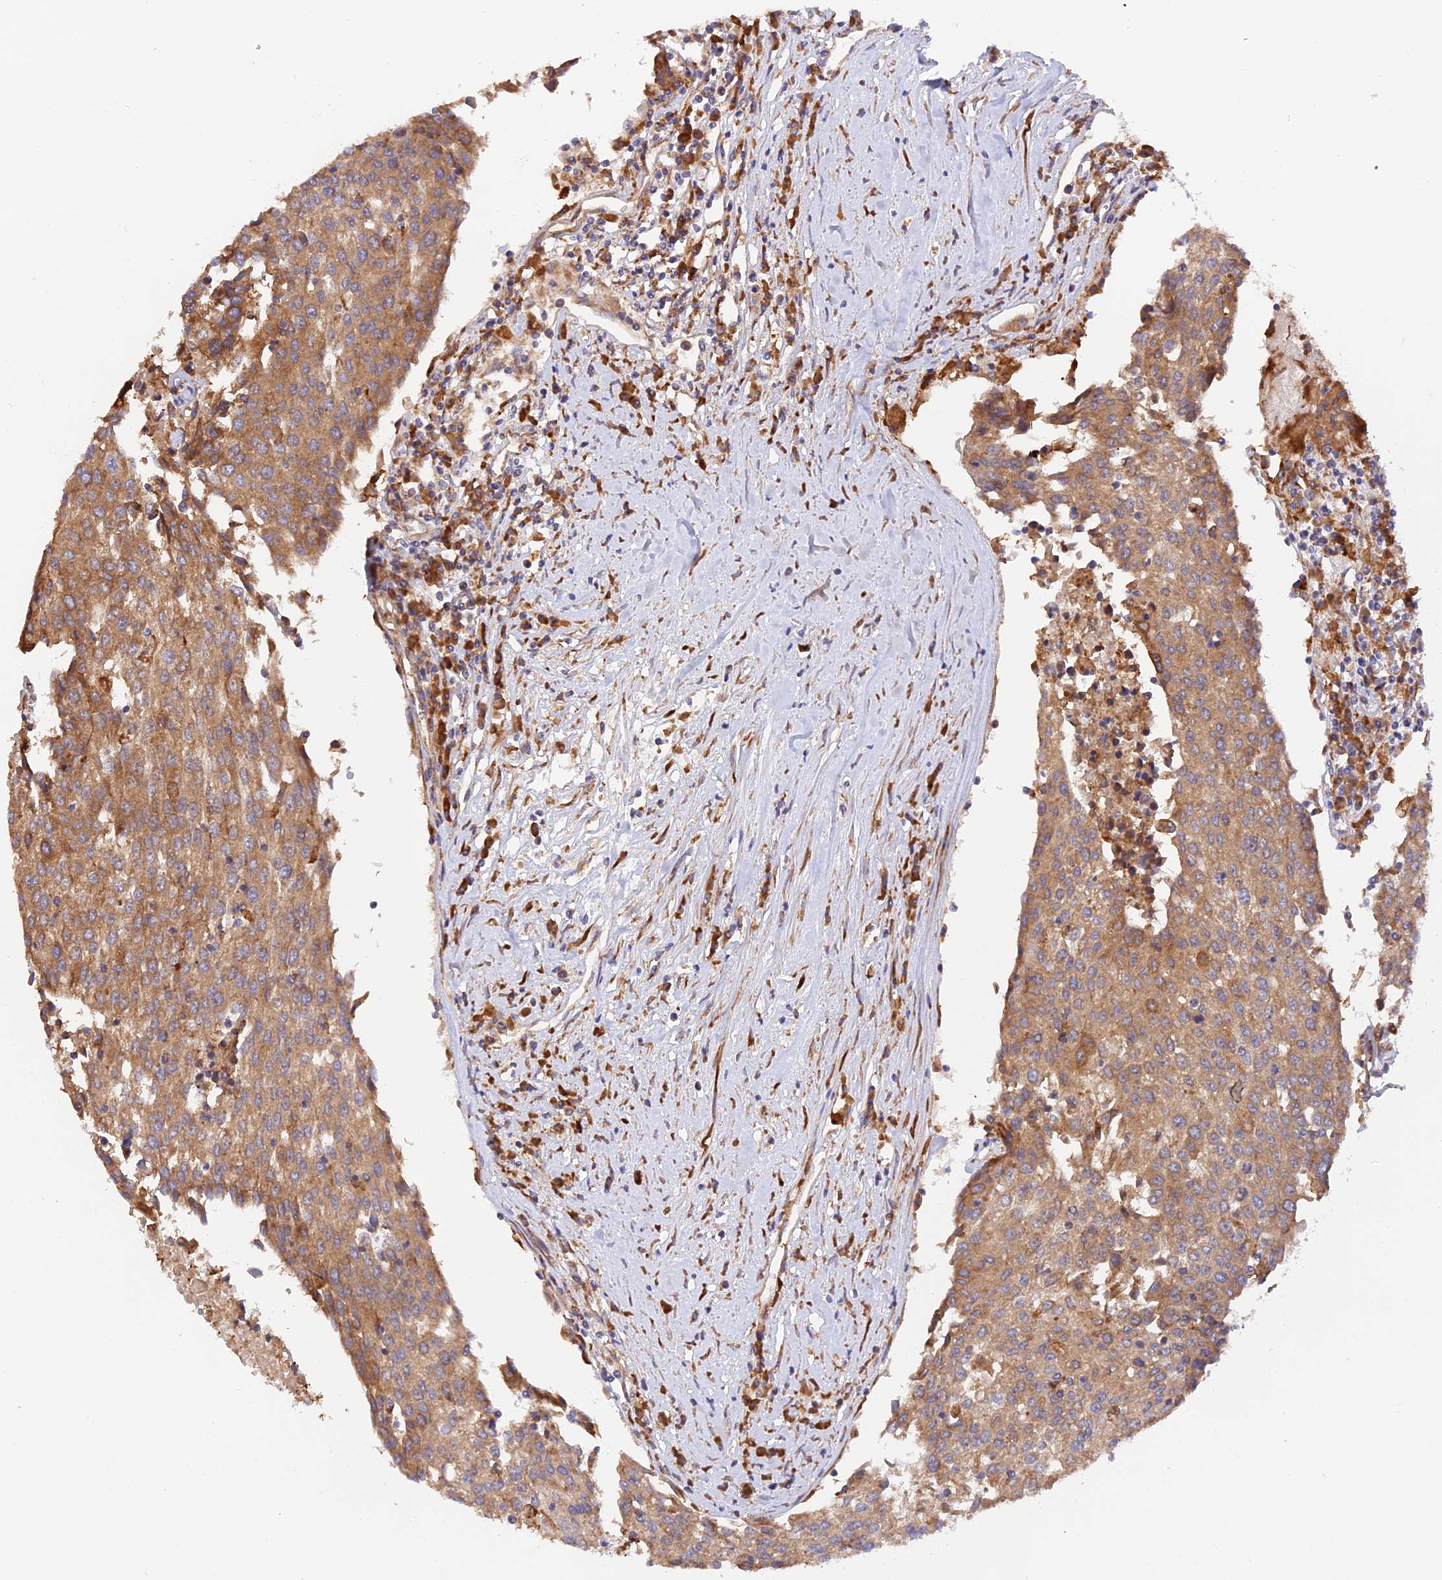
{"staining": {"intensity": "moderate", "quantity": ">75%", "location": "cytoplasmic/membranous"}, "tissue": "urothelial cancer", "cell_type": "Tumor cells", "image_type": "cancer", "snomed": [{"axis": "morphology", "description": "Urothelial carcinoma, High grade"}, {"axis": "topography", "description": "Urinary bladder"}], "caption": "Urothelial carcinoma (high-grade) tissue reveals moderate cytoplasmic/membranous expression in approximately >75% of tumor cells, visualized by immunohistochemistry. Nuclei are stained in blue.", "gene": "RPL5", "patient": {"sex": "female", "age": 85}}